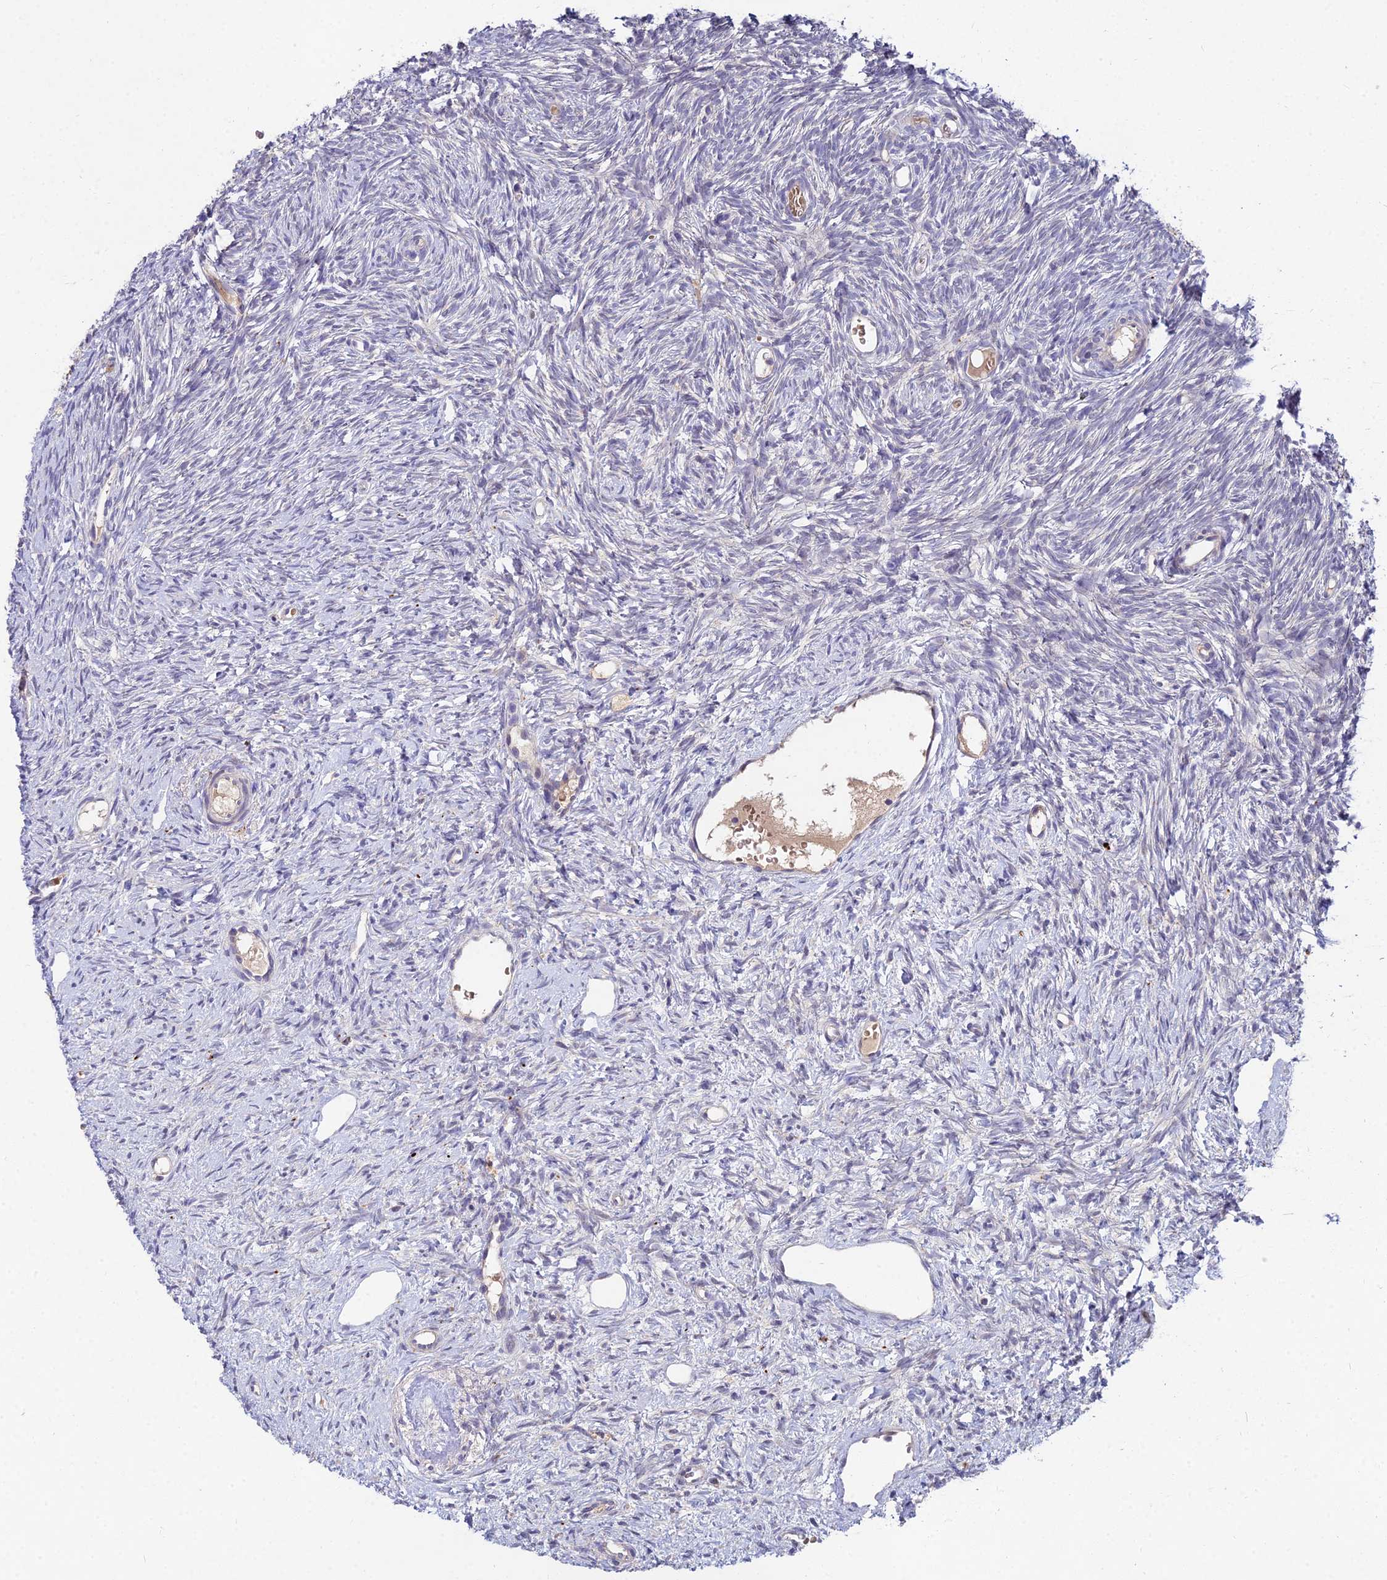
{"staining": {"intensity": "moderate", "quantity": ">75%", "location": "cytoplasmic/membranous"}, "tissue": "ovary", "cell_type": "Follicle cells", "image_type": "normal", "snomed": [{"axis": "morphology", "description": "Normal tissue, NOS"}, {"axis": "topography", "description": "Ovary"}], "caption": "Moderate cytoplasmic/membranous protein expression is appreciated in approximately >75% of follicle cells in ovary. The staining is performed using DAB (3,3'-diaminobenzidine) brown chromogen to label protein expression. The nuclei are counter-stained blue using hematoxylin.", "gene": "WDR43", "patient": {"sex": "female", "age": 51}}